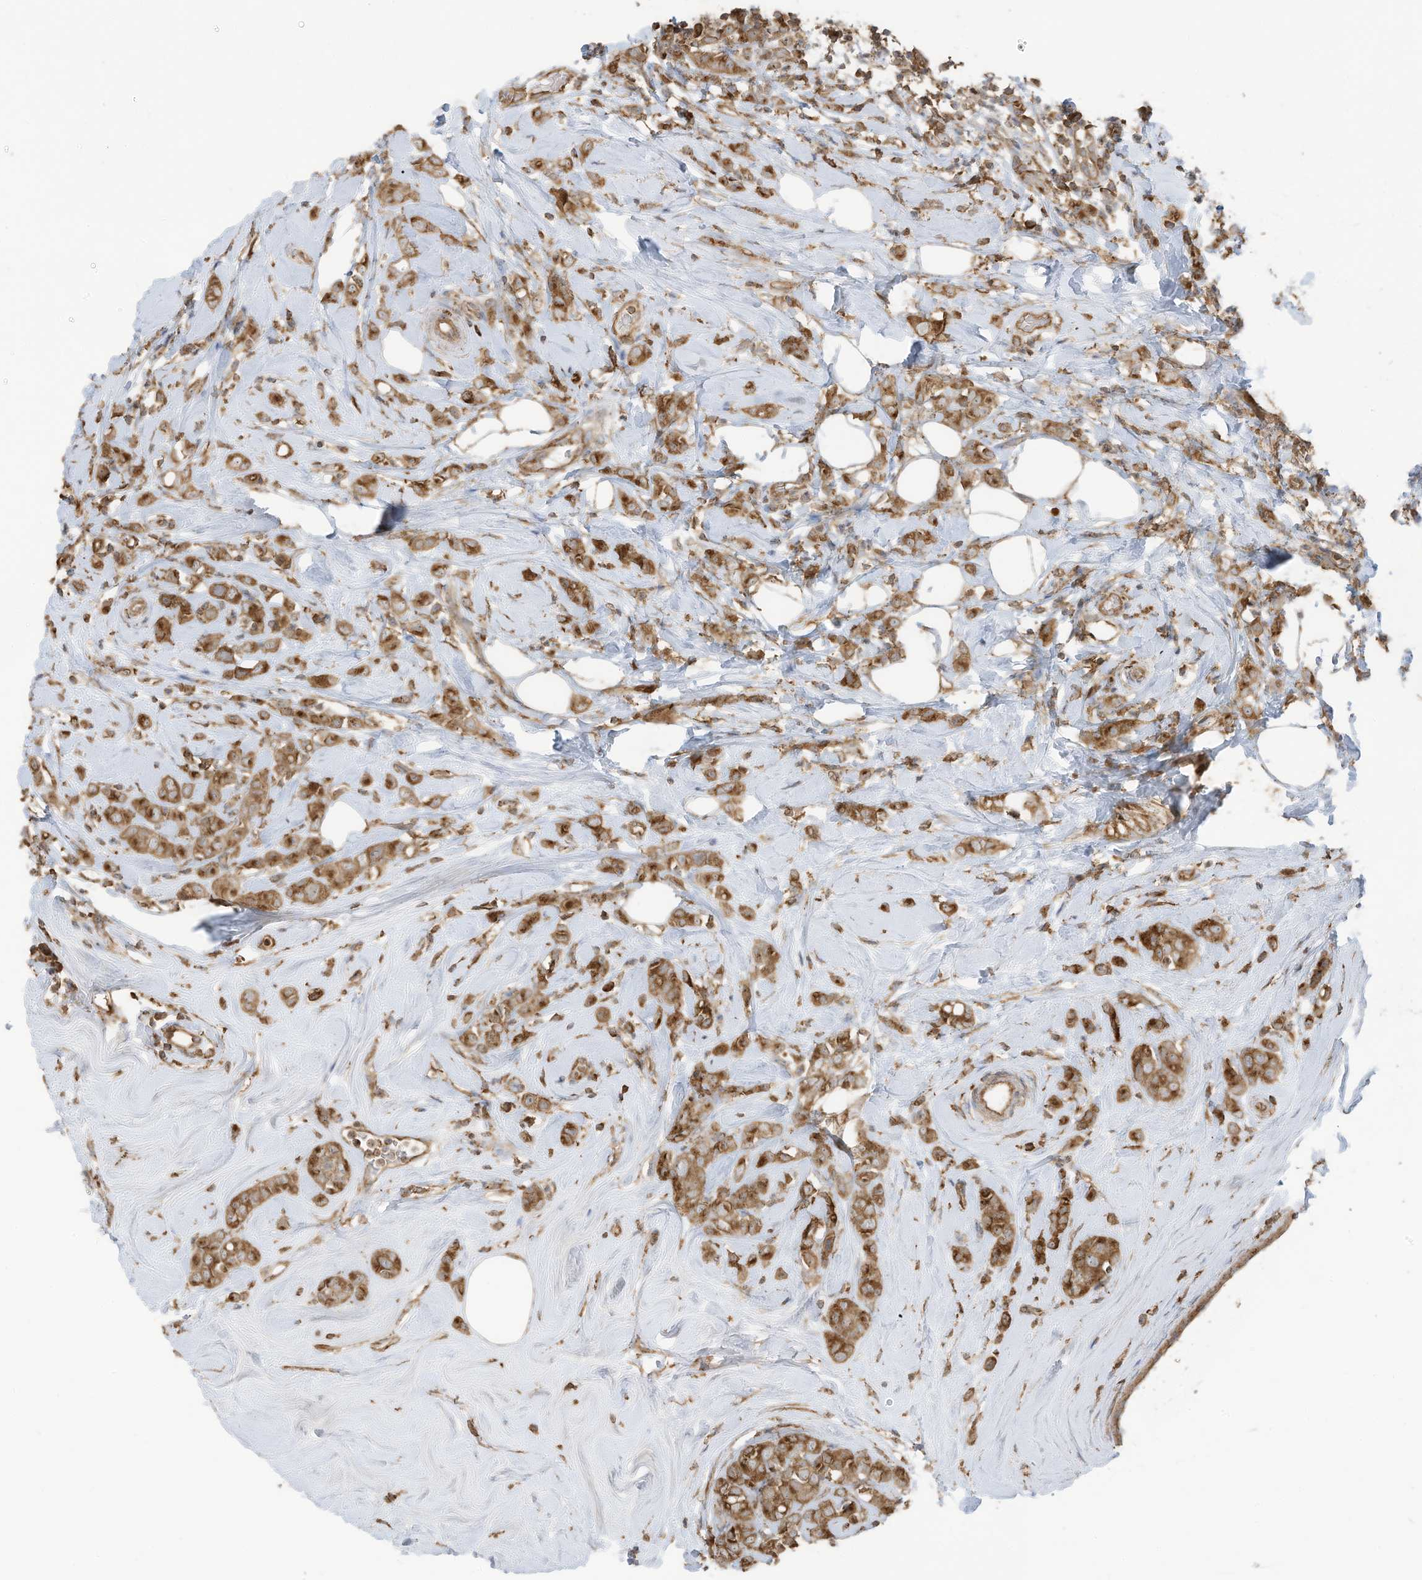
{"staining": {"intensity": "moderate", "quantity": ">75%", "location": "cytoplasmic/membranous"}, "tissue": "breast cancer", "cell_type": "Tumor cells", "image_type": "cancer", "snomed": [{"axis": "morphology", "description": "Lobular carcinoma"}, {"axis": "topography", "description": "Breast"}], "caption": "This is a photomicrograph of IHC staining of lobular carcinoma (breast), which shows moderate positivity in the cytoplasmic/membranous of tumor cells.", "gene": "CGAS", "patient": {"sex": "female", "age": 47}}